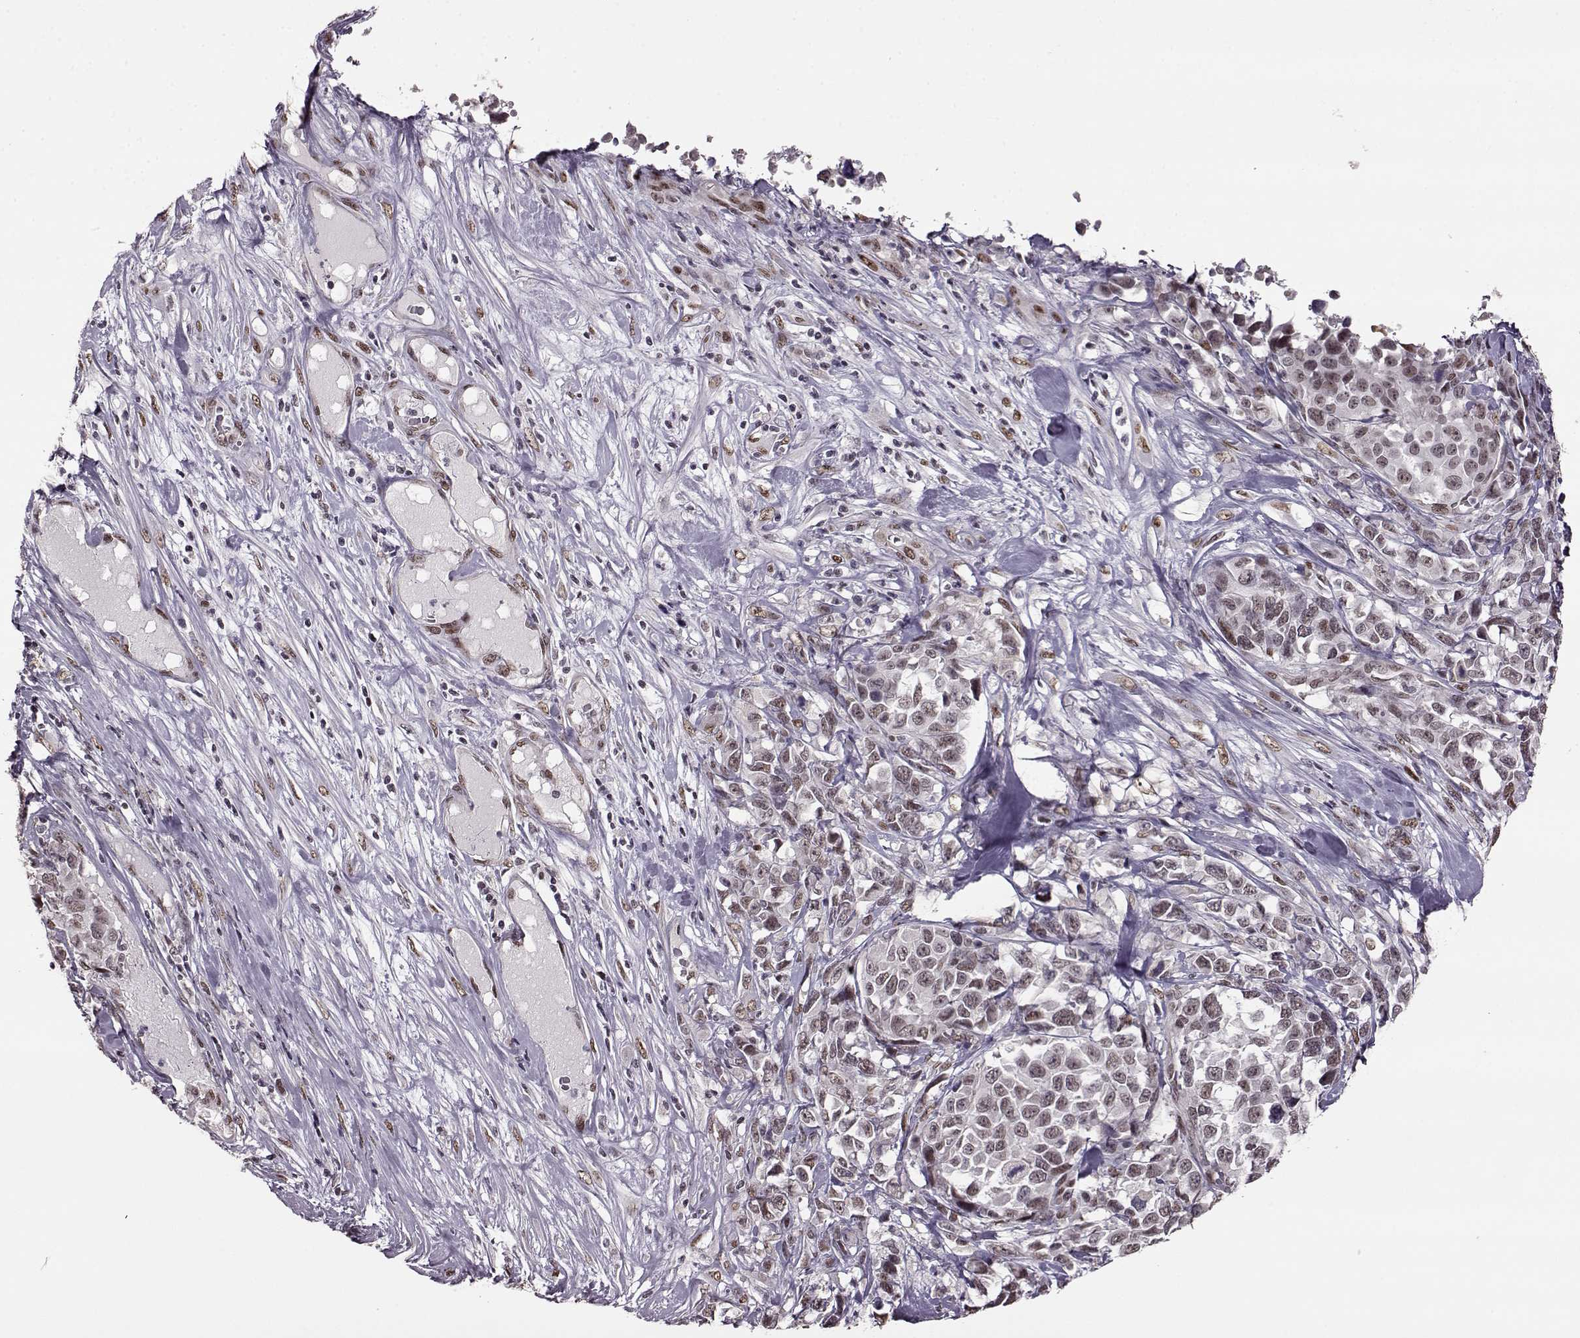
{"staining": {"intensity": "weak", "quantity": "25%-75%", "location": "nuclear"}, "tissue": "melanoma", "cell_type": "Tumor cells", "image_type": "cancer", "snomed": [{"axis": "morphology", "description": "Malignant melanoma, Metastatic site"}, {"axis": "topography", "description": "Skin"}], "caption": "Immunohistochemistry staining of malignant melanoma (metastatic site), which exhibits low levels of weak nuclear expression in about 25%-75% of tumor cells indicating weak nuclear protein staining. The staining was performed using DAB (3,3'-diaminobenzidine) (brown) for protein detection and nuclei were counterstained in hematoxylin (blue).", "gene": "FTO", "patient": {"sex": "male", "age": 84}}